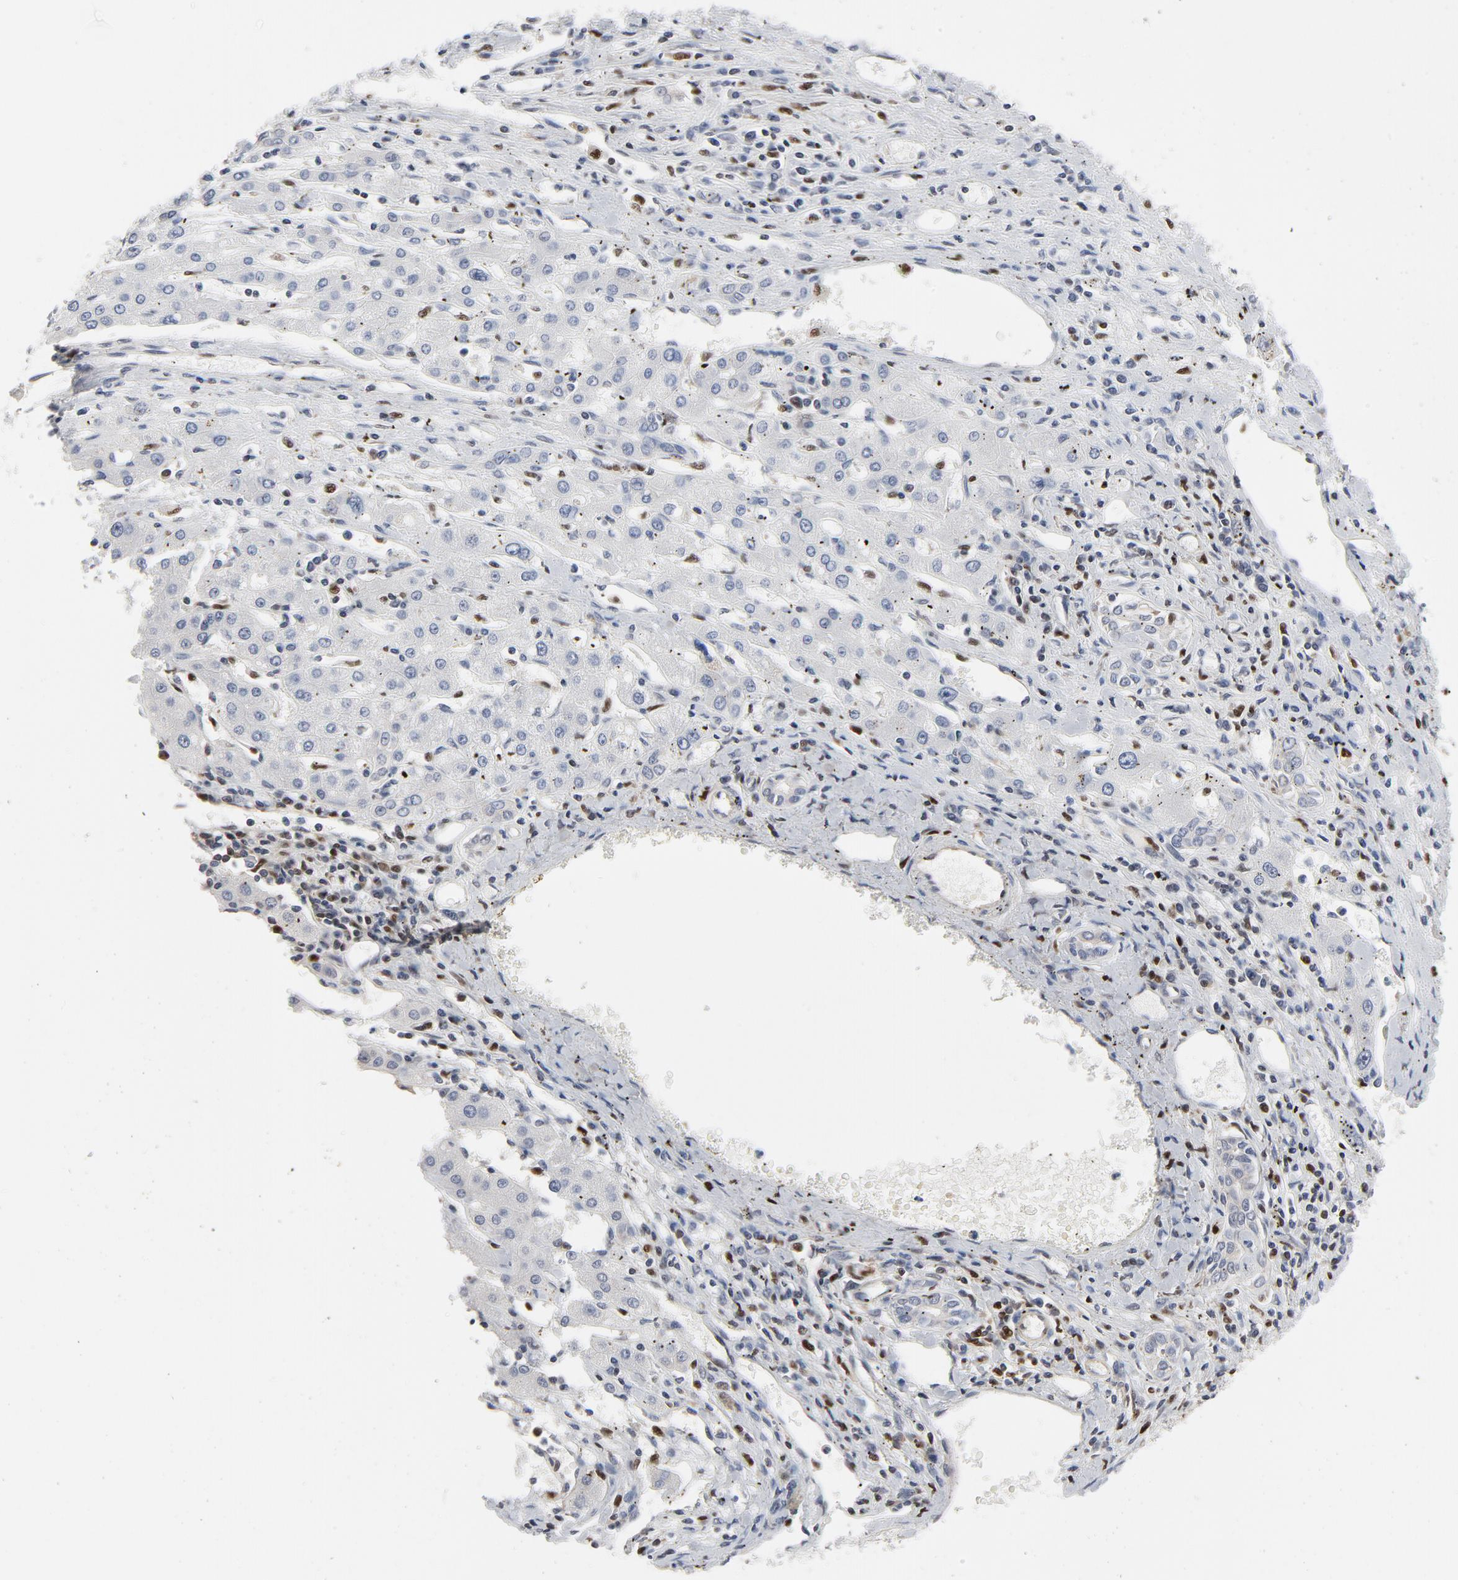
{"staining": {"intensity": "negative", "quantity": "none", "location": "none"}, "tissue": "liver cancer", "cell_type": "Tumor cells", "image_type": "cancer", "snomed": [{"axis": "morphology", "description": "Carcinoma, Hepatocellular, NOS"}, {"axis": "topography", "description": "Liver"}], "caption": "A high-resolution image shows IHC staining of hepatocellular carcinoma (liver), which displays no significant expression in tumor cells.", "gene": "NFKB1", "patient": {"sex": "male", "age": 72}}